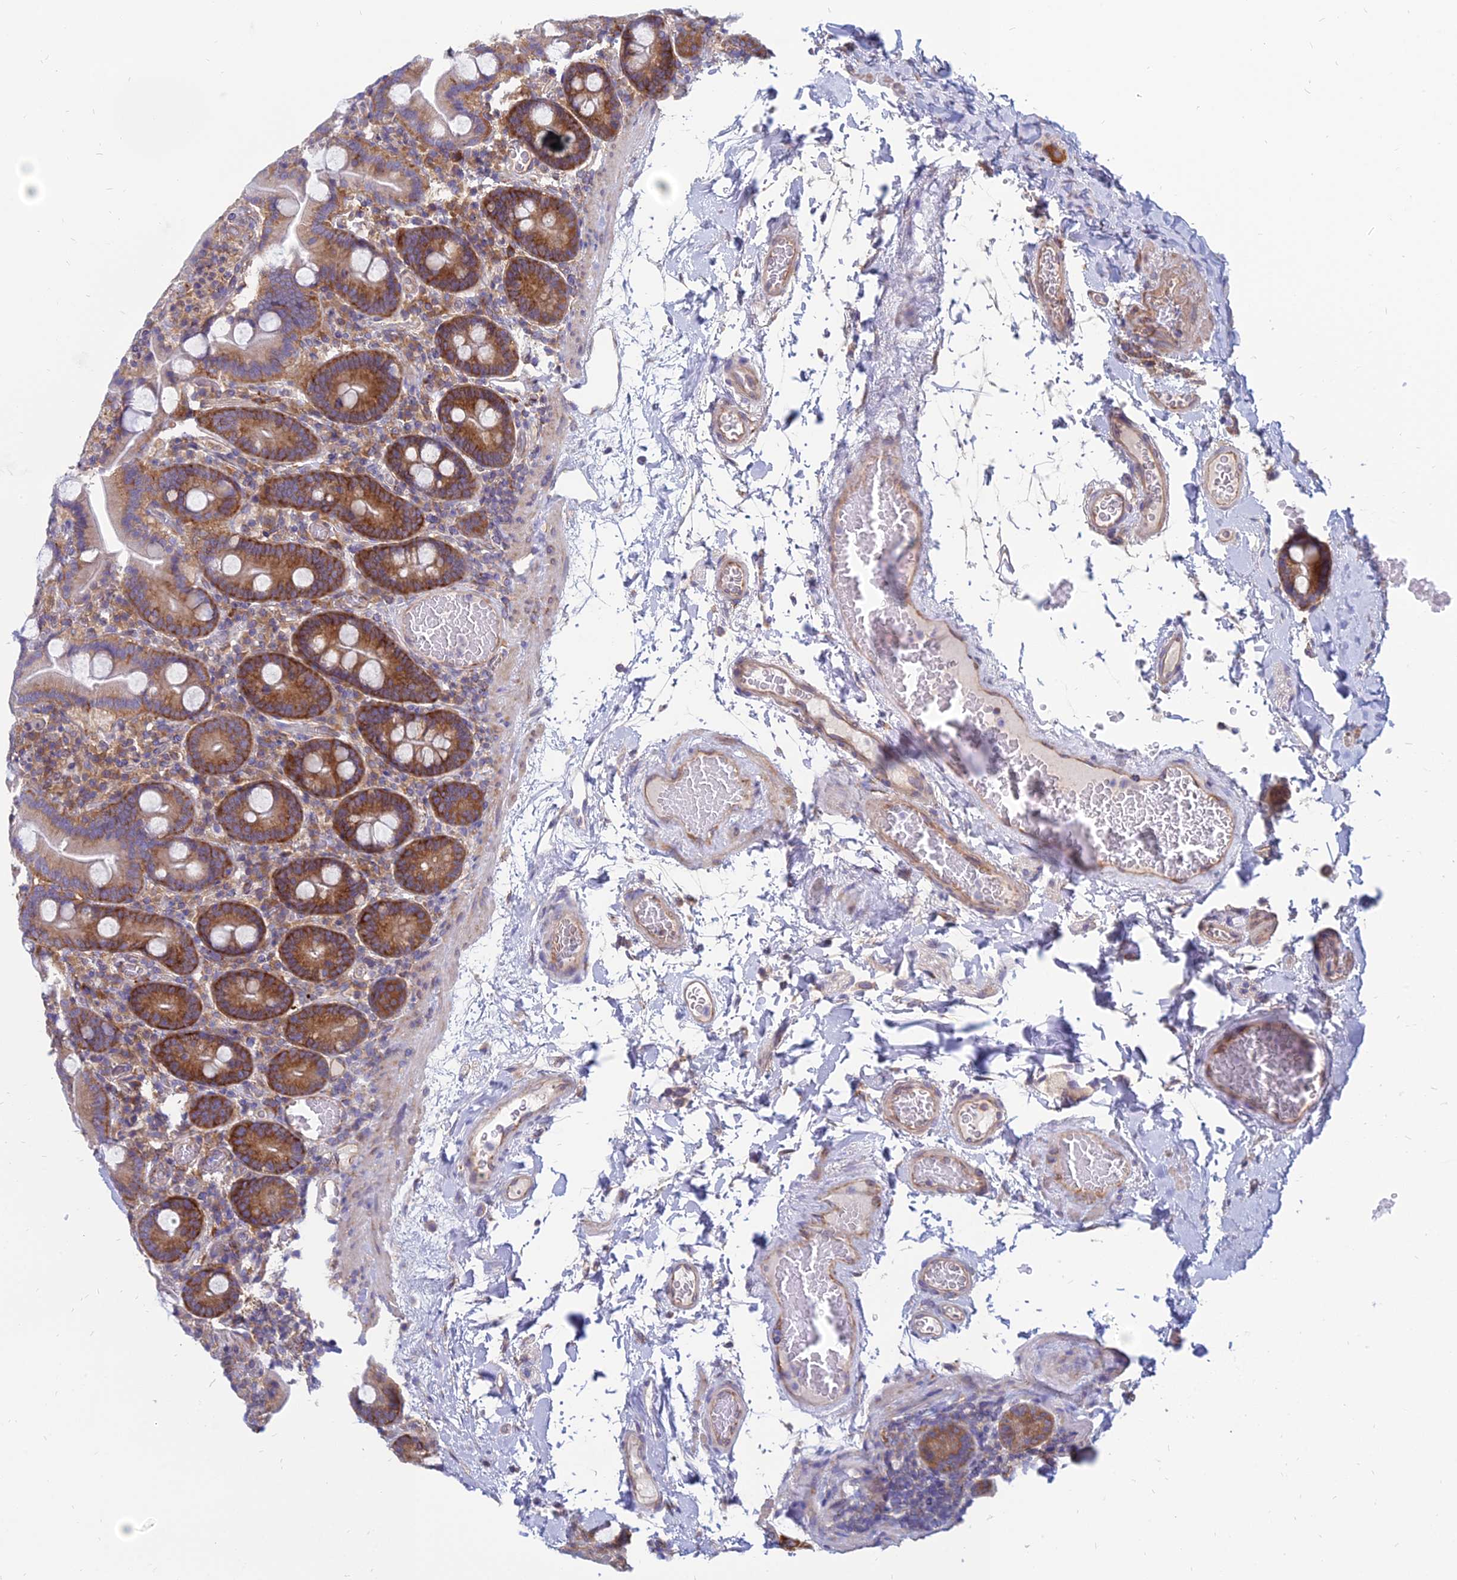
{"staining": {"intensity": "strong", "quantity": "25%-75%", "location": "cytoplasmic/membranous"}, "tissue": "duodenum", "cell_type": "Glandular cells", "image_type": "normal", "snomed": [{"axis": "morphology", "description": "Normal tissue, NOS"}, {"axis": "topography", "description": "Duodenum"}], "caption": "High-power microscopy captured an IHC micrograph of unremarkable duodenum, revealing strong cytoplasmic/membranous positivity in approximately 25%-75% of glandular cells.", "gene": "TXLNA", "patient": {"sex": "male", "age": 55}}